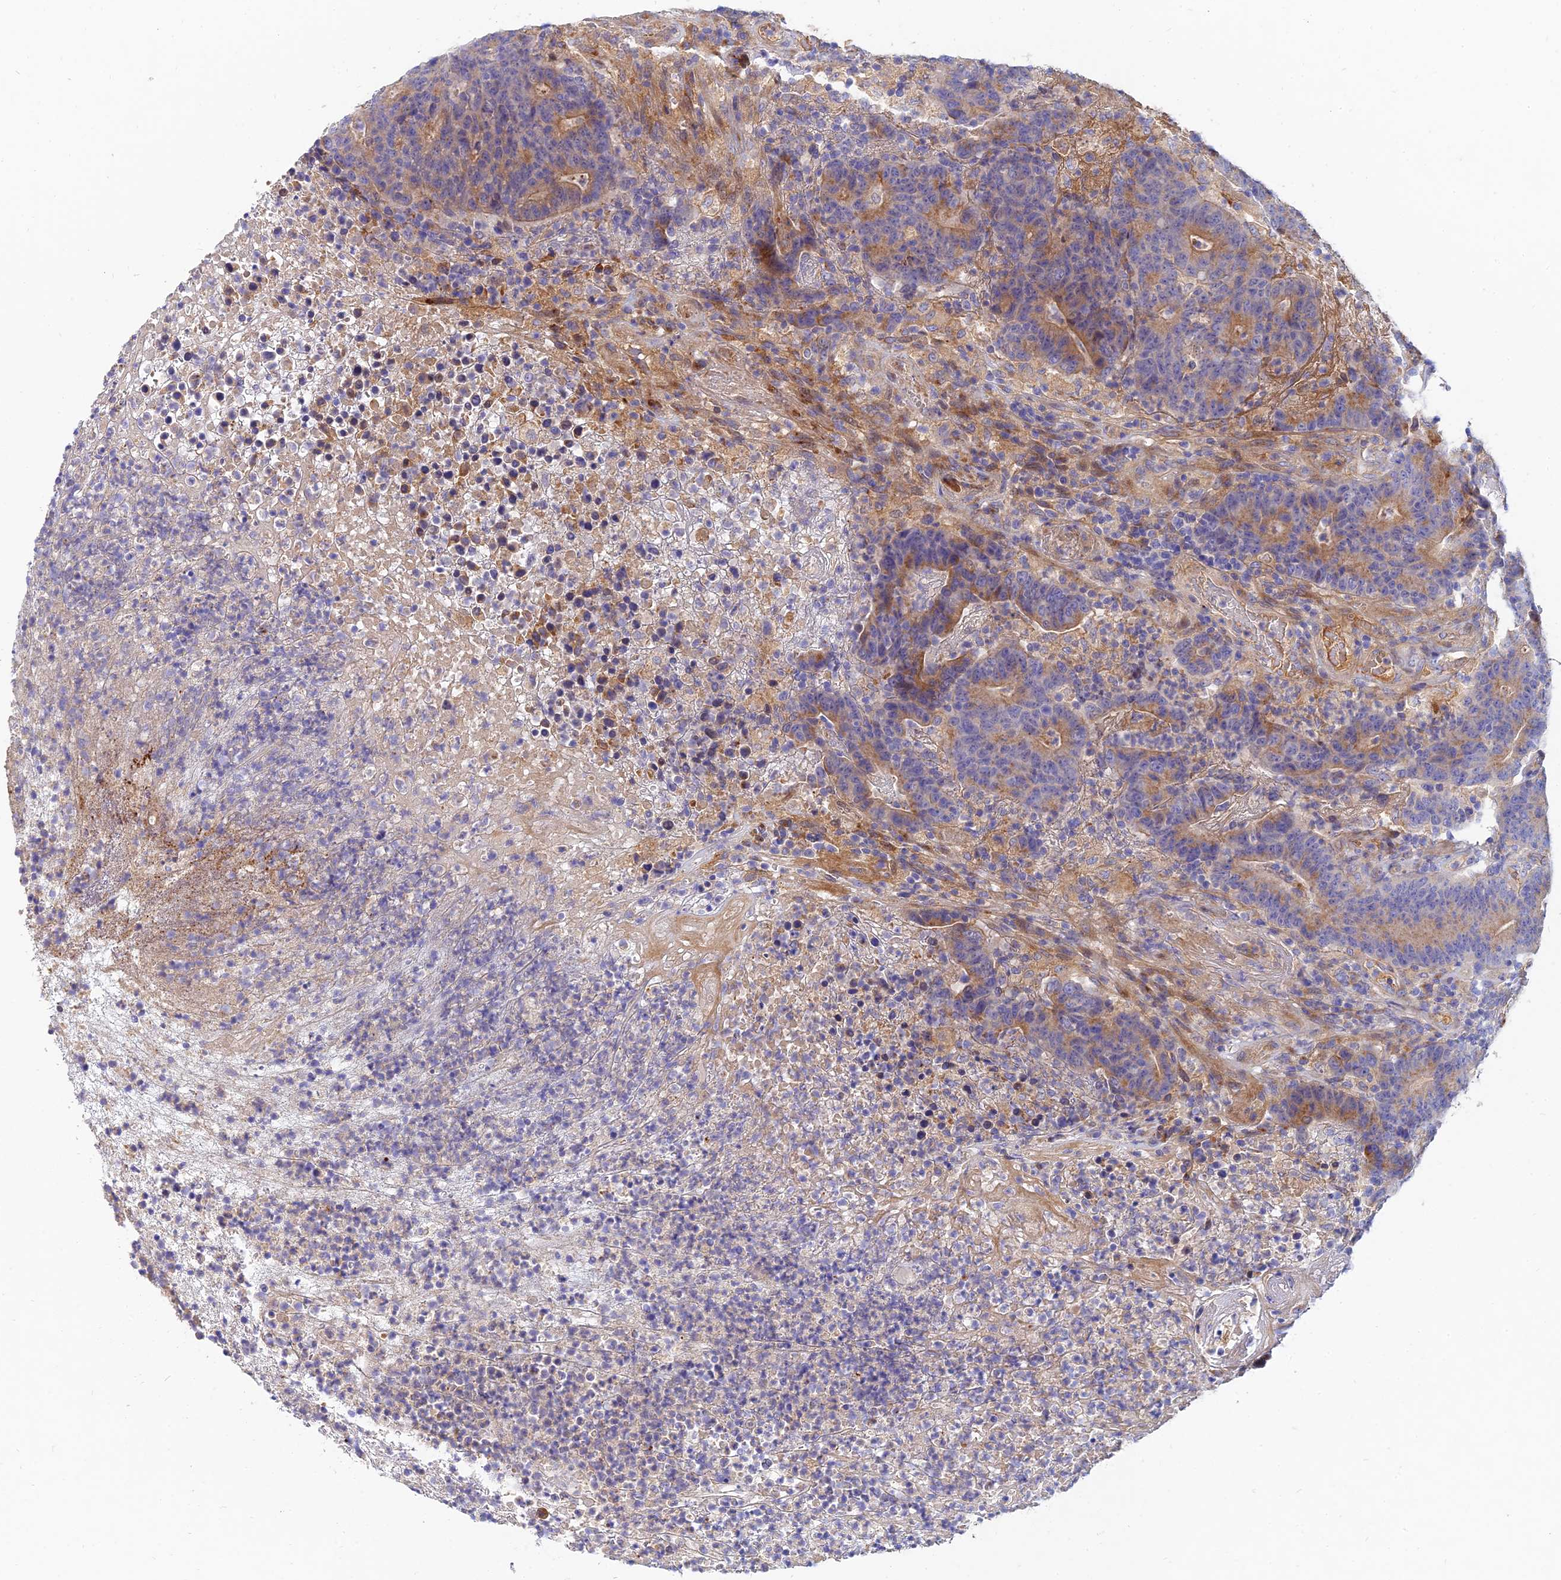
{"staining": {"intensity": "moderate", "quantity": "25%-75%", "location": "cytoplasmic/membranous"}, "tissue": "colorectal cancer", "cell_type": "Tumor cells", "image_type": "cancer", "snomed": [{"axis": "morphology", "description": "Normal tissue, NOS"}, {"axis": "morphology", "description": "Adenocarcinoma, NOS"}, {"axis": "topography", "description": "Colon"}], "caption": "Brown immunohistochemical staining in adenocarcinoma (colorectal) exhibits moderate cytoplasmic/membranous positivity in approximately 25%-75% of tumor cells.", "gene": "MROH1", "patient": {"sex": "female", "age": 75}}